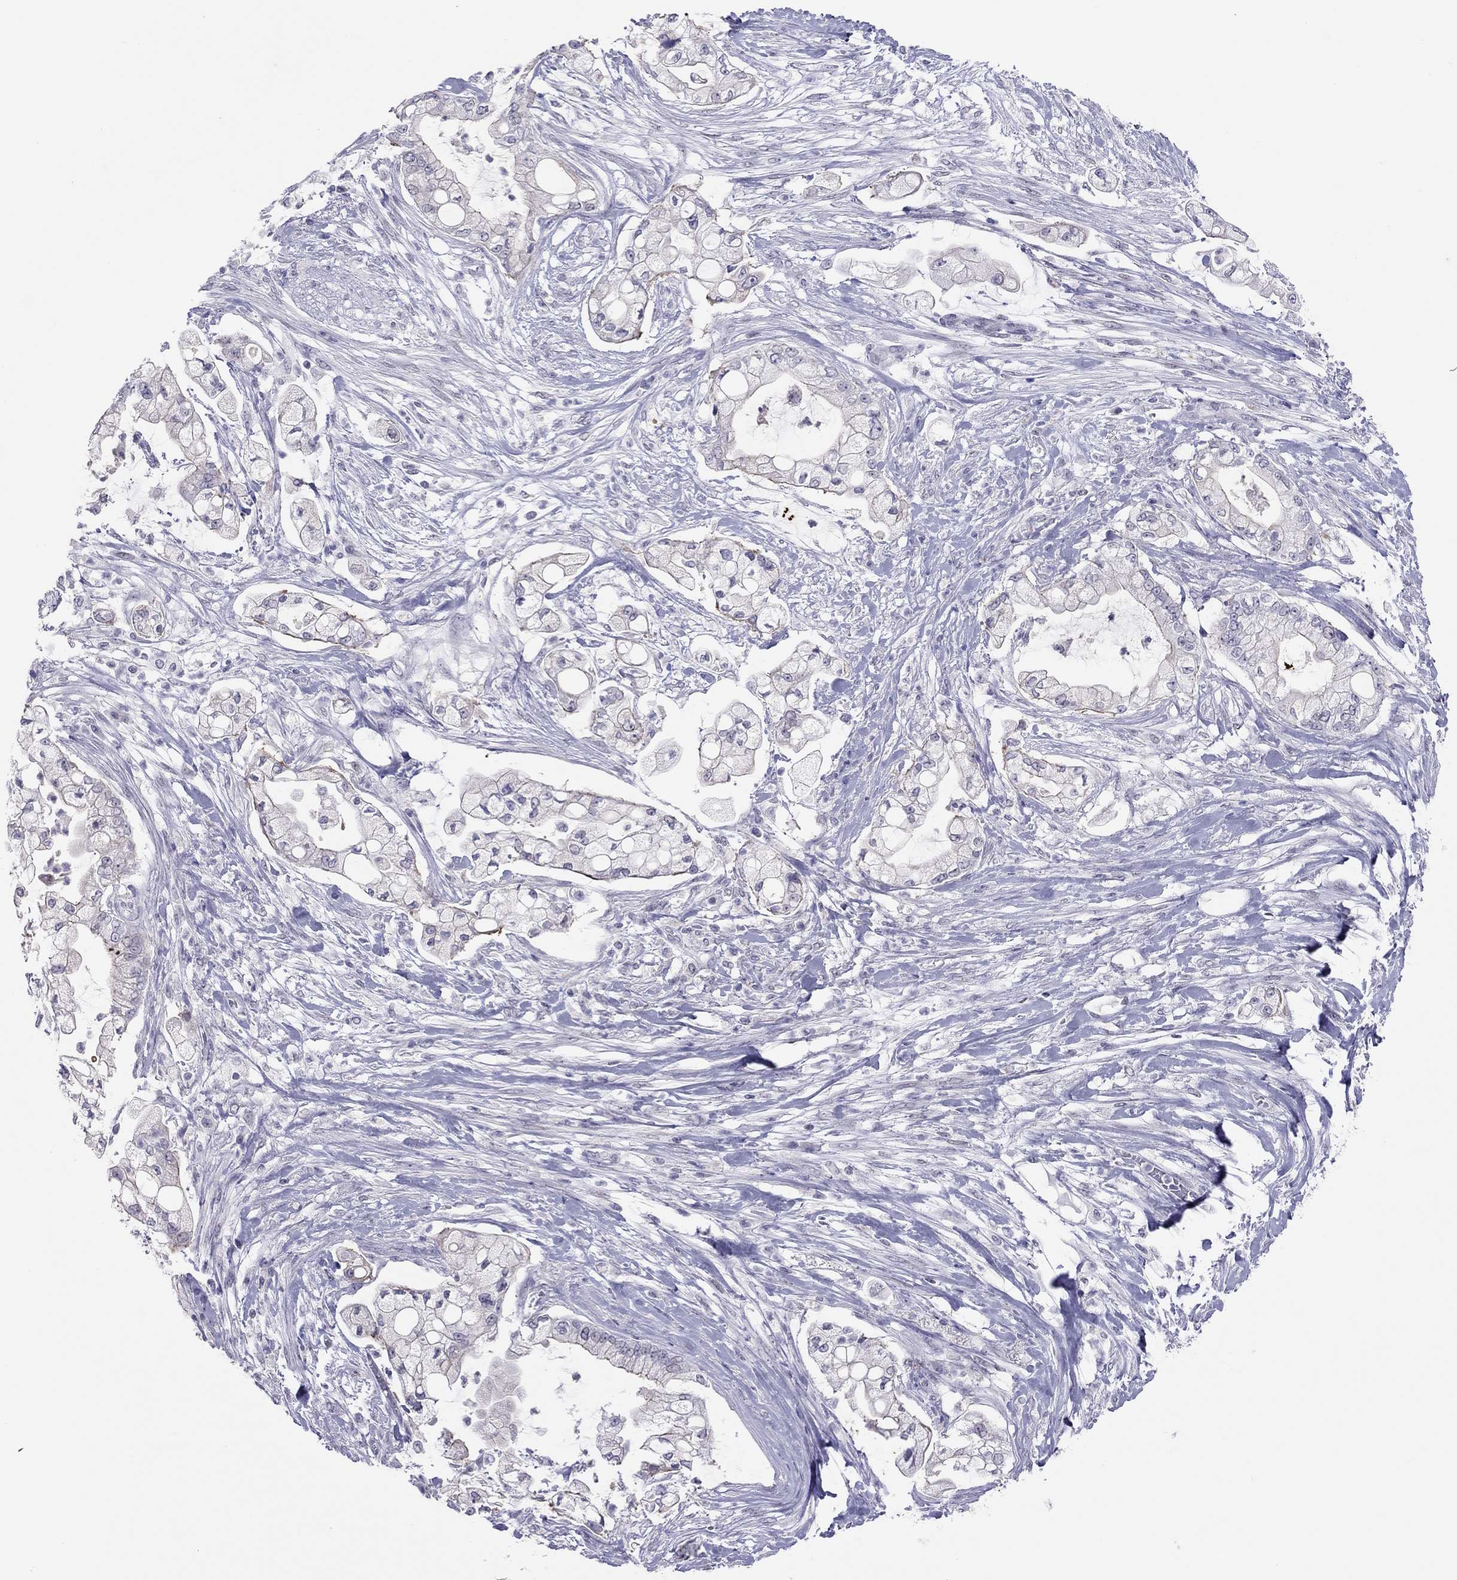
{"staining": {"intensity": "moderate", "quantity": "<25%", "location": "cytoplasmic/membranous"}, "tissue": "pancreatic cancer", "cell_type": "Tumor cells", "image_type": "cancer", "snomed": [{"axis": "morphology", "description": "Adenocarcinoma, NOS"}, {"axis": "topography", "description": "Pancreas"}], "caption": "A brown stain highlights moderate cytoplasmic/membranous positivity of a protein in human pancreatic adenocarcinoma tumor cells.", "gene": "JHY", "patient": {"sex": "female", "age": 69}}